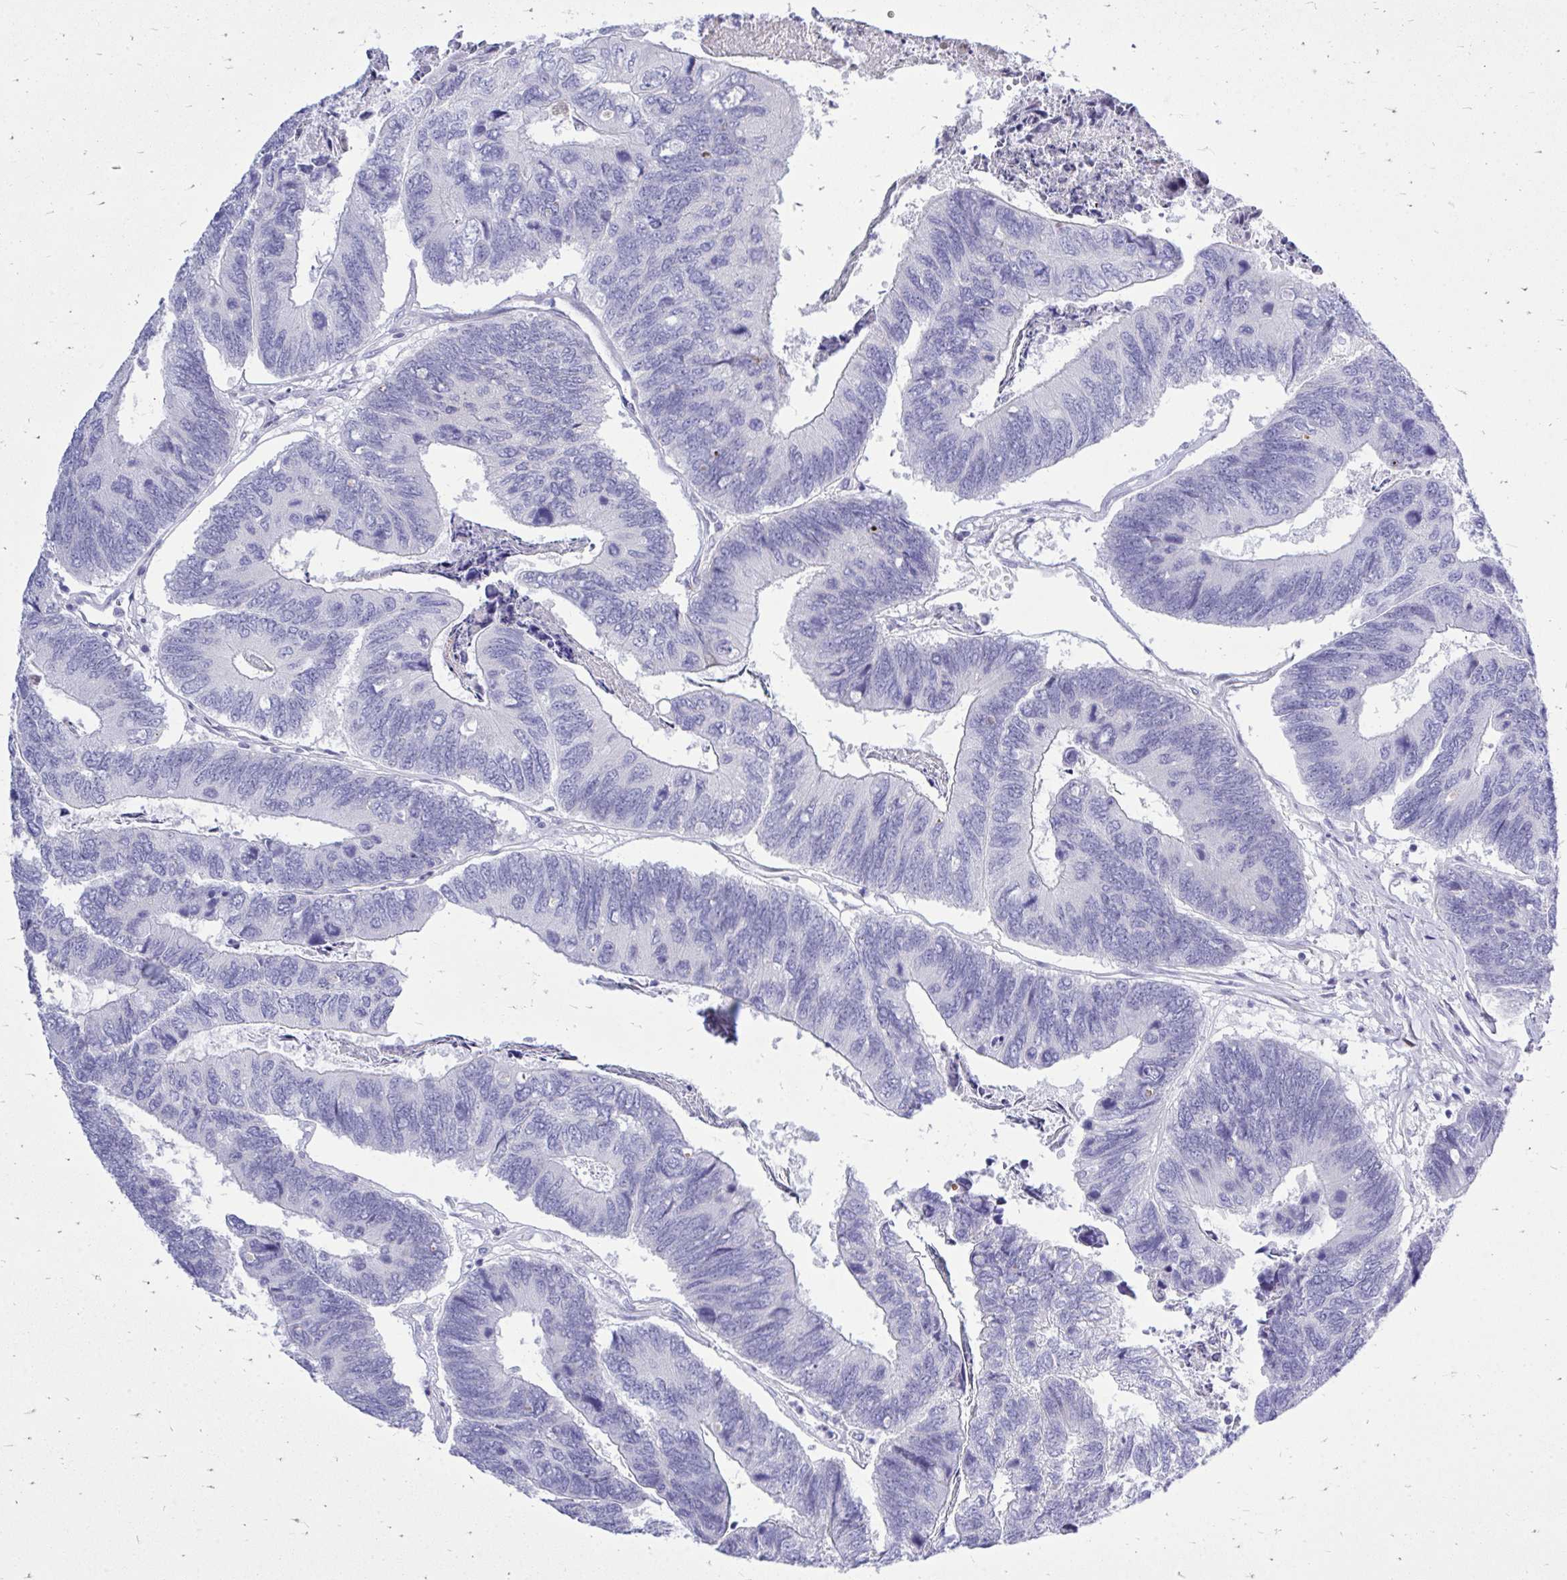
{"staining": {"intensity": "negative", "quantity": "none", "location": "none"}, "tissue": "colorectal cancer", "cell_type": "Tumor cells", "image_type": "cancer", "snomed": [{"axis": "morphology", "description": "Adenocarcinoma, NOS"}, {"axis": "topography", "description": "Colon"}], "caption": "Immunohistochemistry (IHC) histopathology image of colorectal cancer (adenocarcinoma) stained for a protein (brown), which reveals no positivity in tumor cells.", "gene": "GABRA1", "patient": {"sex": "female", "age": 67}}